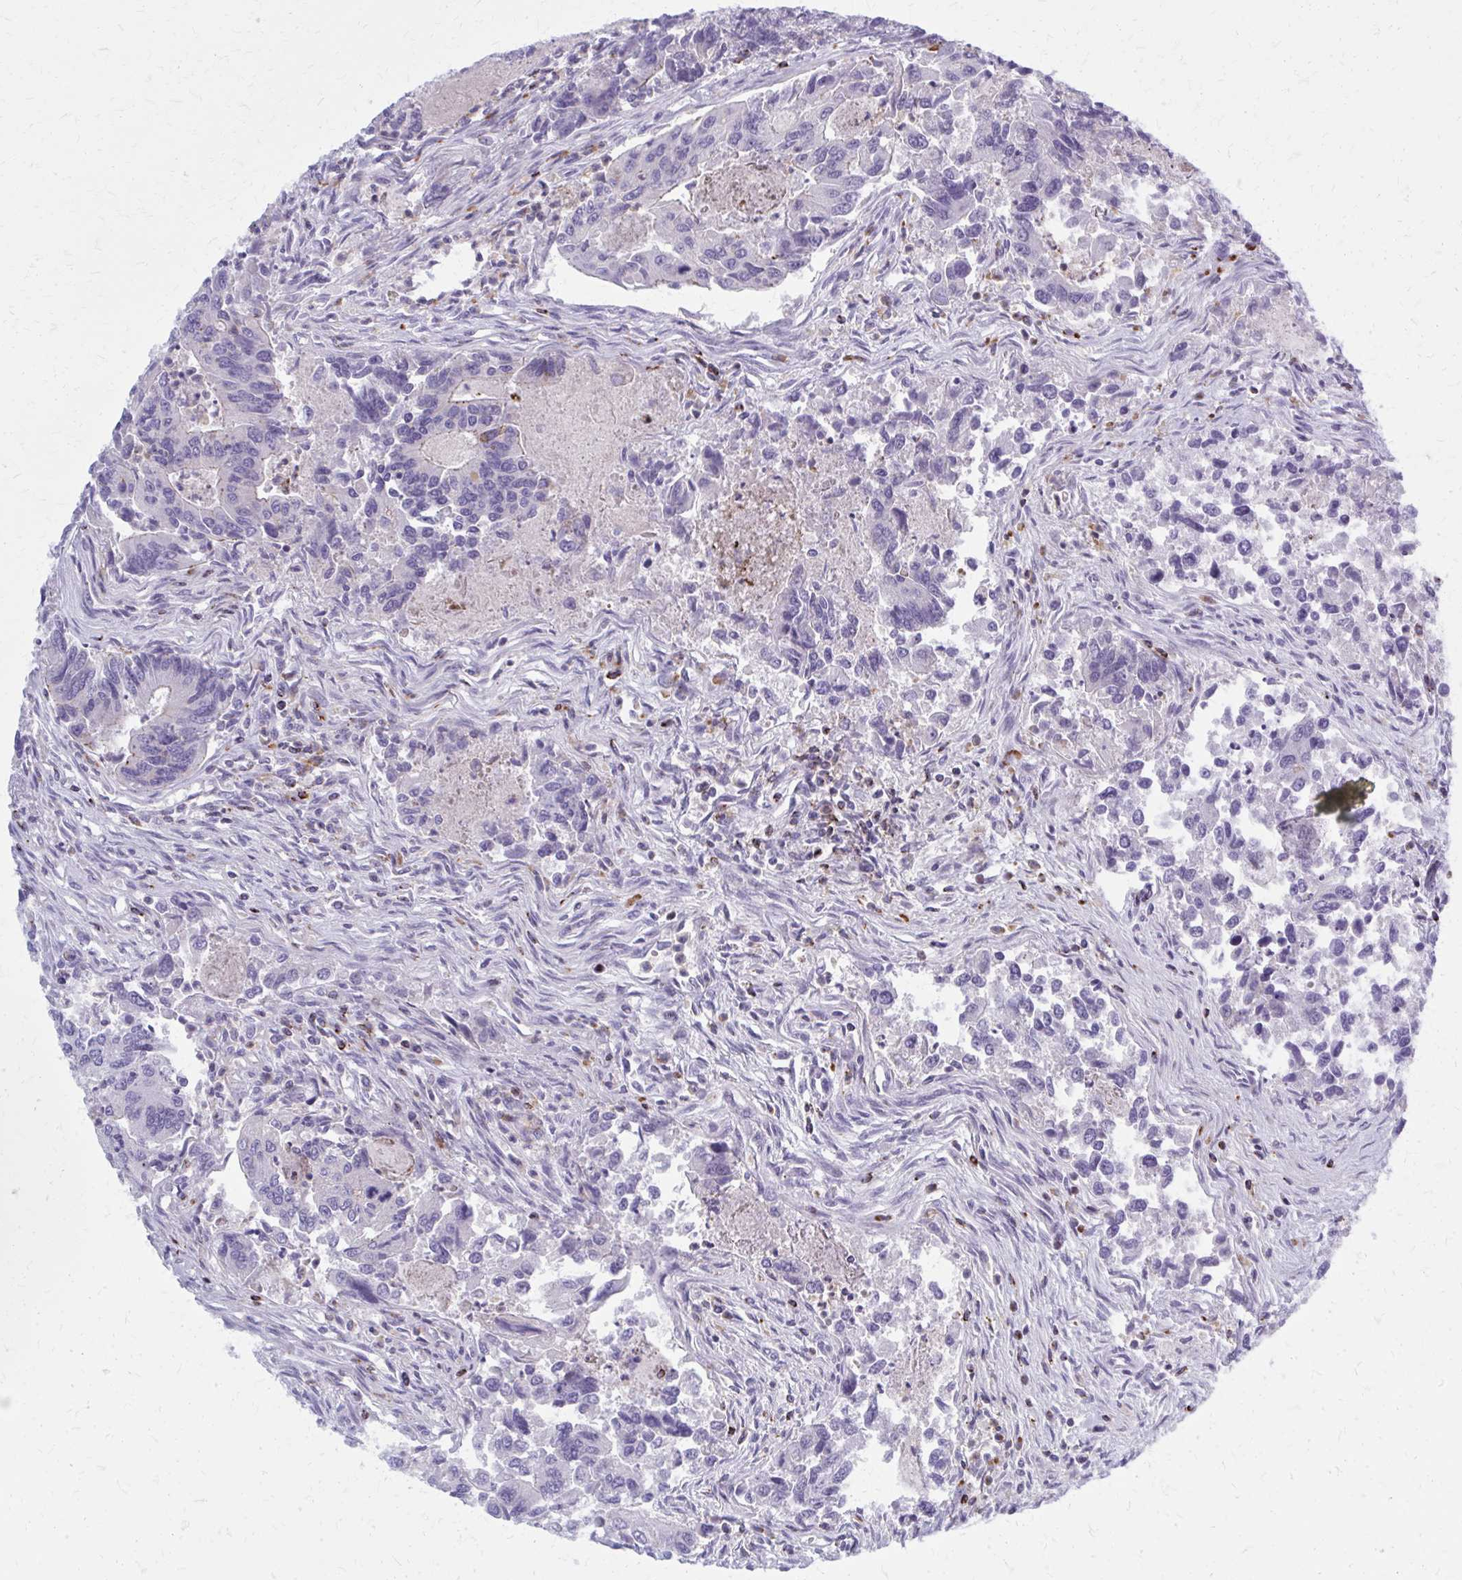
{"staining": {"intensity": "negative", "quantity": "none", "location": "none"}, "tissue": "colorectal cancer", "cell_type": "Tumor cells", "image_type": "cancer", "snomed": [{"axis": "morphology", "description": "Adenocarcinoma, NOS"}, {"axis": "topography", "description": "Colon"}], "caption": "Tumor cells are negative for protein expression in human adenocarcinoma (colorectal).", "gene": "PEDS1", "patient": {"sex": "female", "age": 67}}